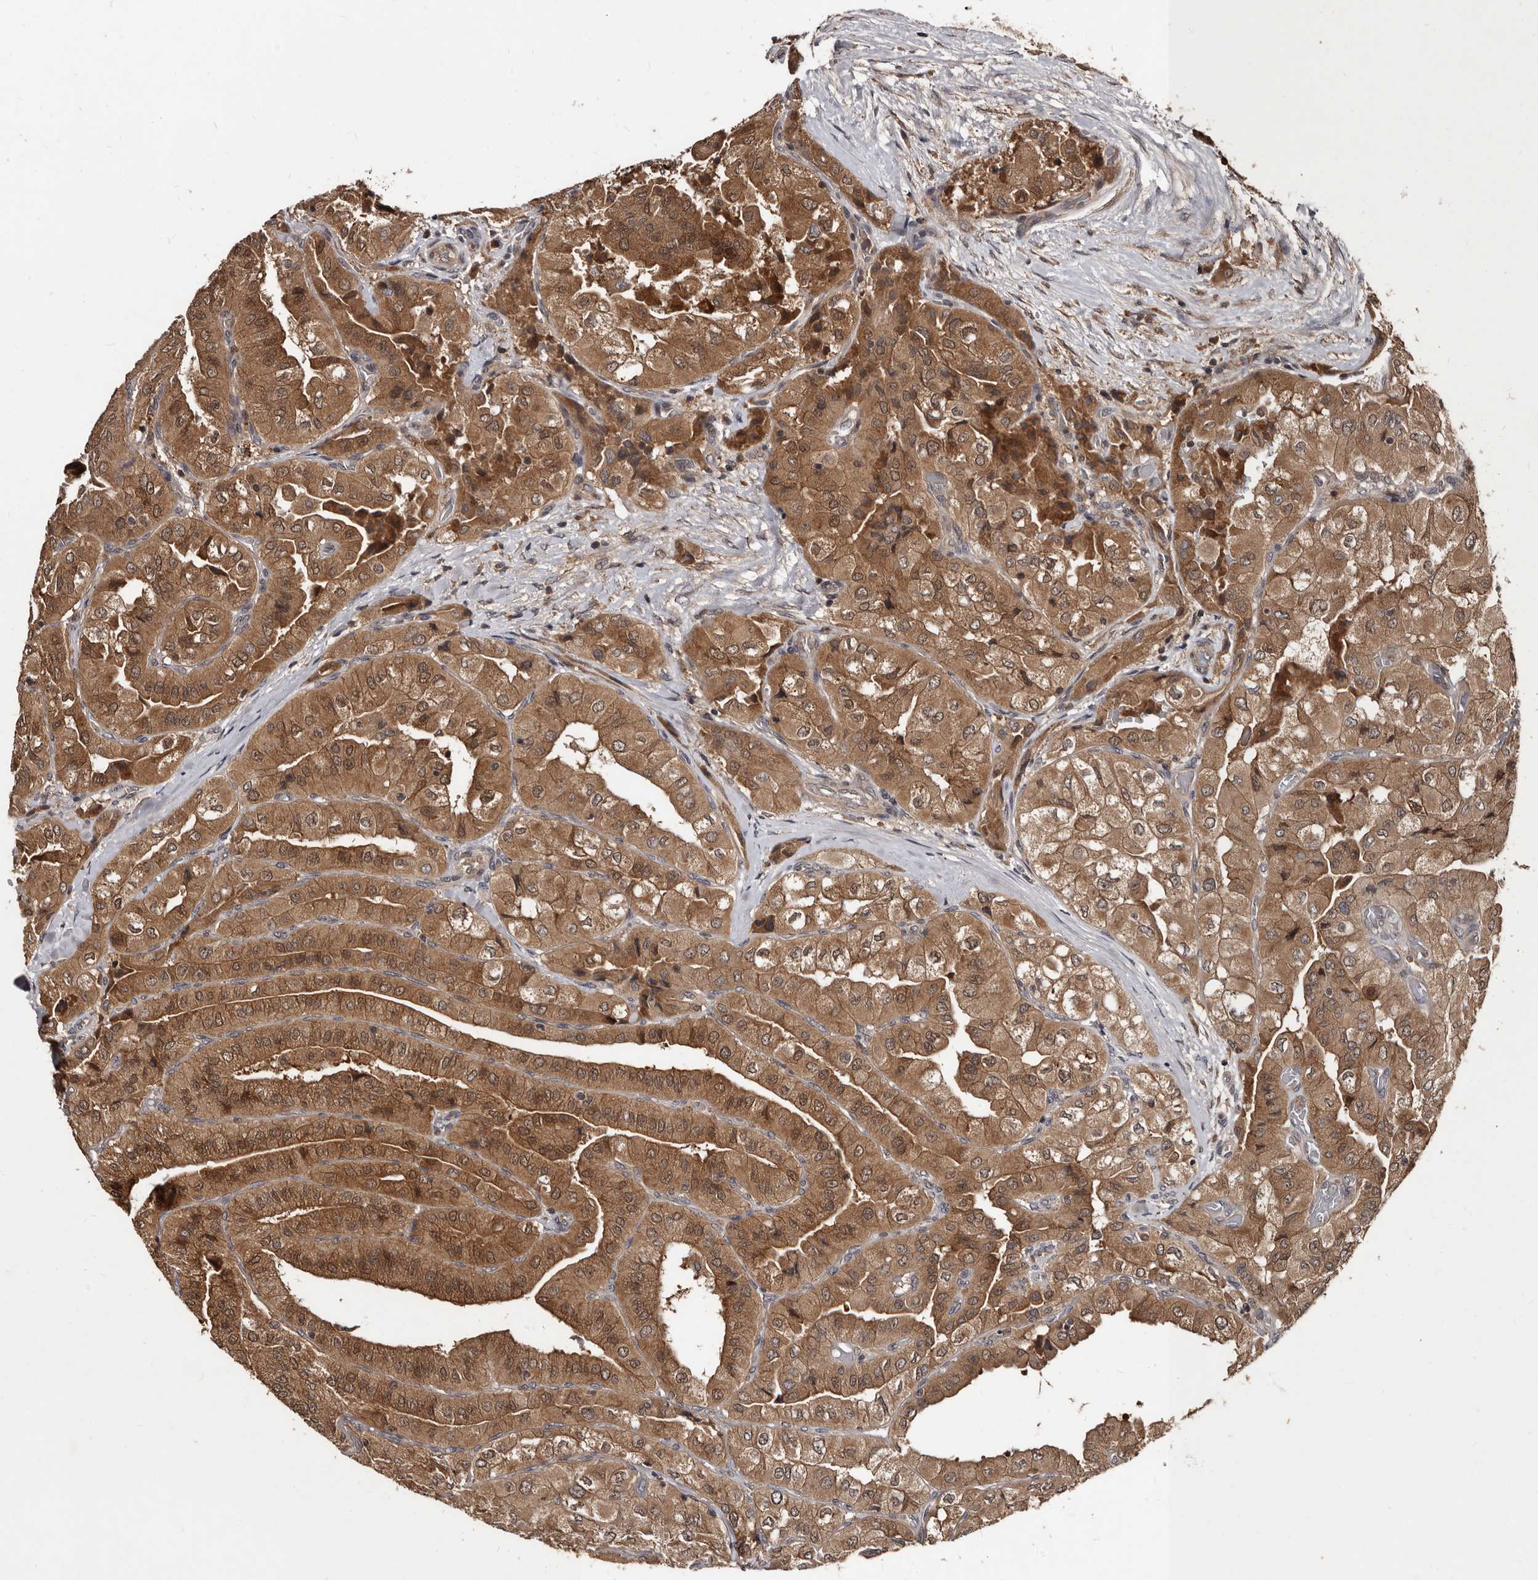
{"staining": {"intensity": "moderate", "quantity": ">75%", "location": "cytoplasmic/membranous"}, "tissue": "thyroid cancer", "cell_type": "Tumor cells", "image_type": "cancer", "snomed": [{"axis": "morphology", "description": "Papillary adenocarcinoma, NOS"}, {"axis": "topography", "description": "Thyroid gland"}], "caption": "Immunohistochemical staining of thyroid cancer (papillary adenocarcinoma) exhibits moderate cytoplasmic/membranous protein expression in approximately >75% of tumor cells.", "gene": "PMVK", "patient": {"sex": "female", "age": 59}}